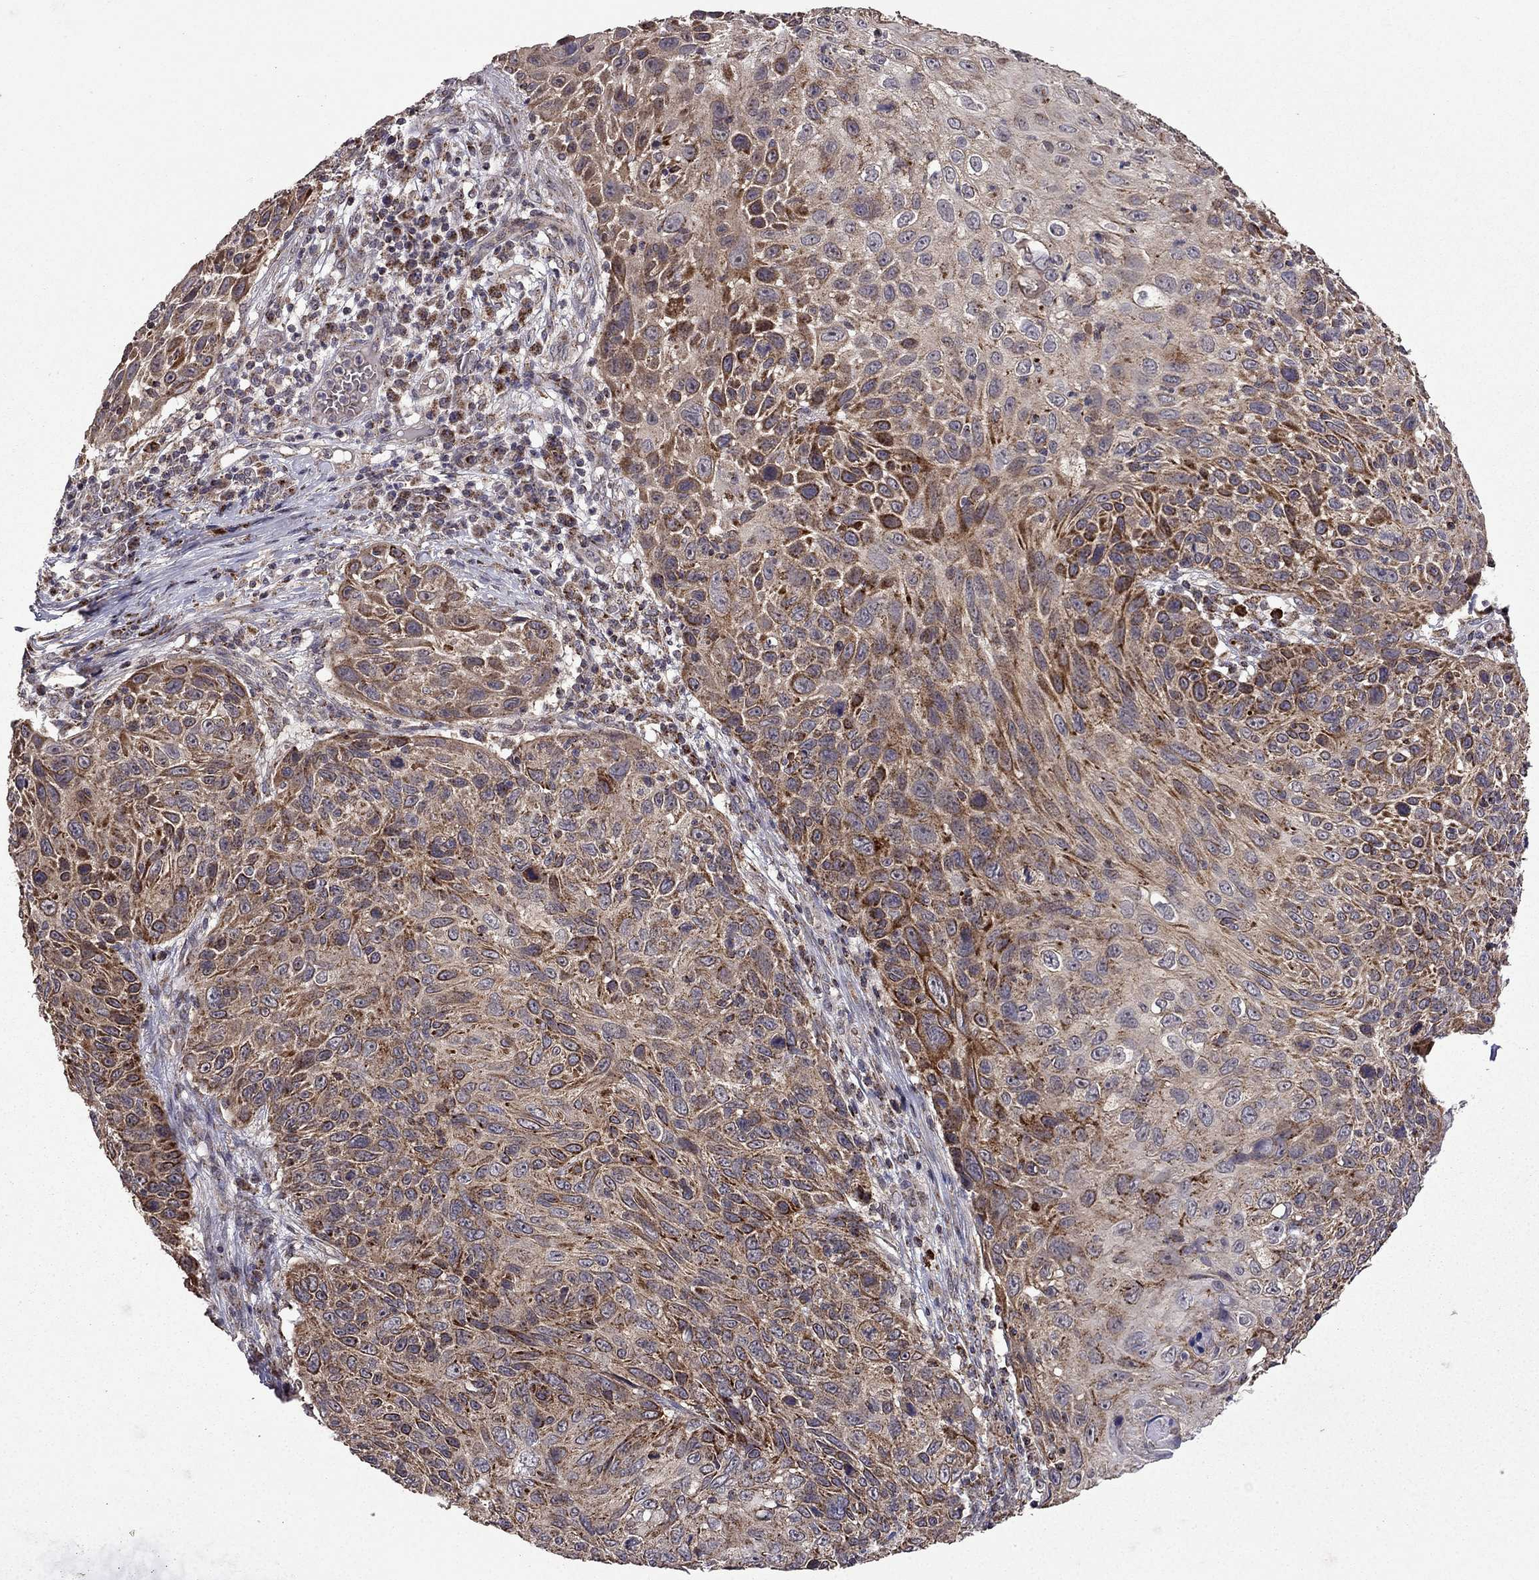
{"staining": {"intensity": "moderate", "quantity": "<25%", "location": "cytoplasmic/membranous"}, "tissue": "skin cancer", "cell_type": "Tumor cells", "image_type": "cancer", "snomed": [{"axis": "morphology", "description": "Squamous cell carcinoma, NOS"}, {"axis": "topography", "description": "Skin"}], "caption": "Immunohistochemistry (IHC) (DAB (3,3'-diaminobenzidine)) staining of human skin cancer (squamous cell carcinoma) displays moderate cytoplasmic/membranous protein expression in about <25% of tumor cells. Using DAB (3,3'-diaminobenzidine) (brown) and hematoxylin (blue) stains, captured at high magnification using brightfield microscopy.", "gene": "TAB2", "patient": {"sex": "male", "age": 92}}